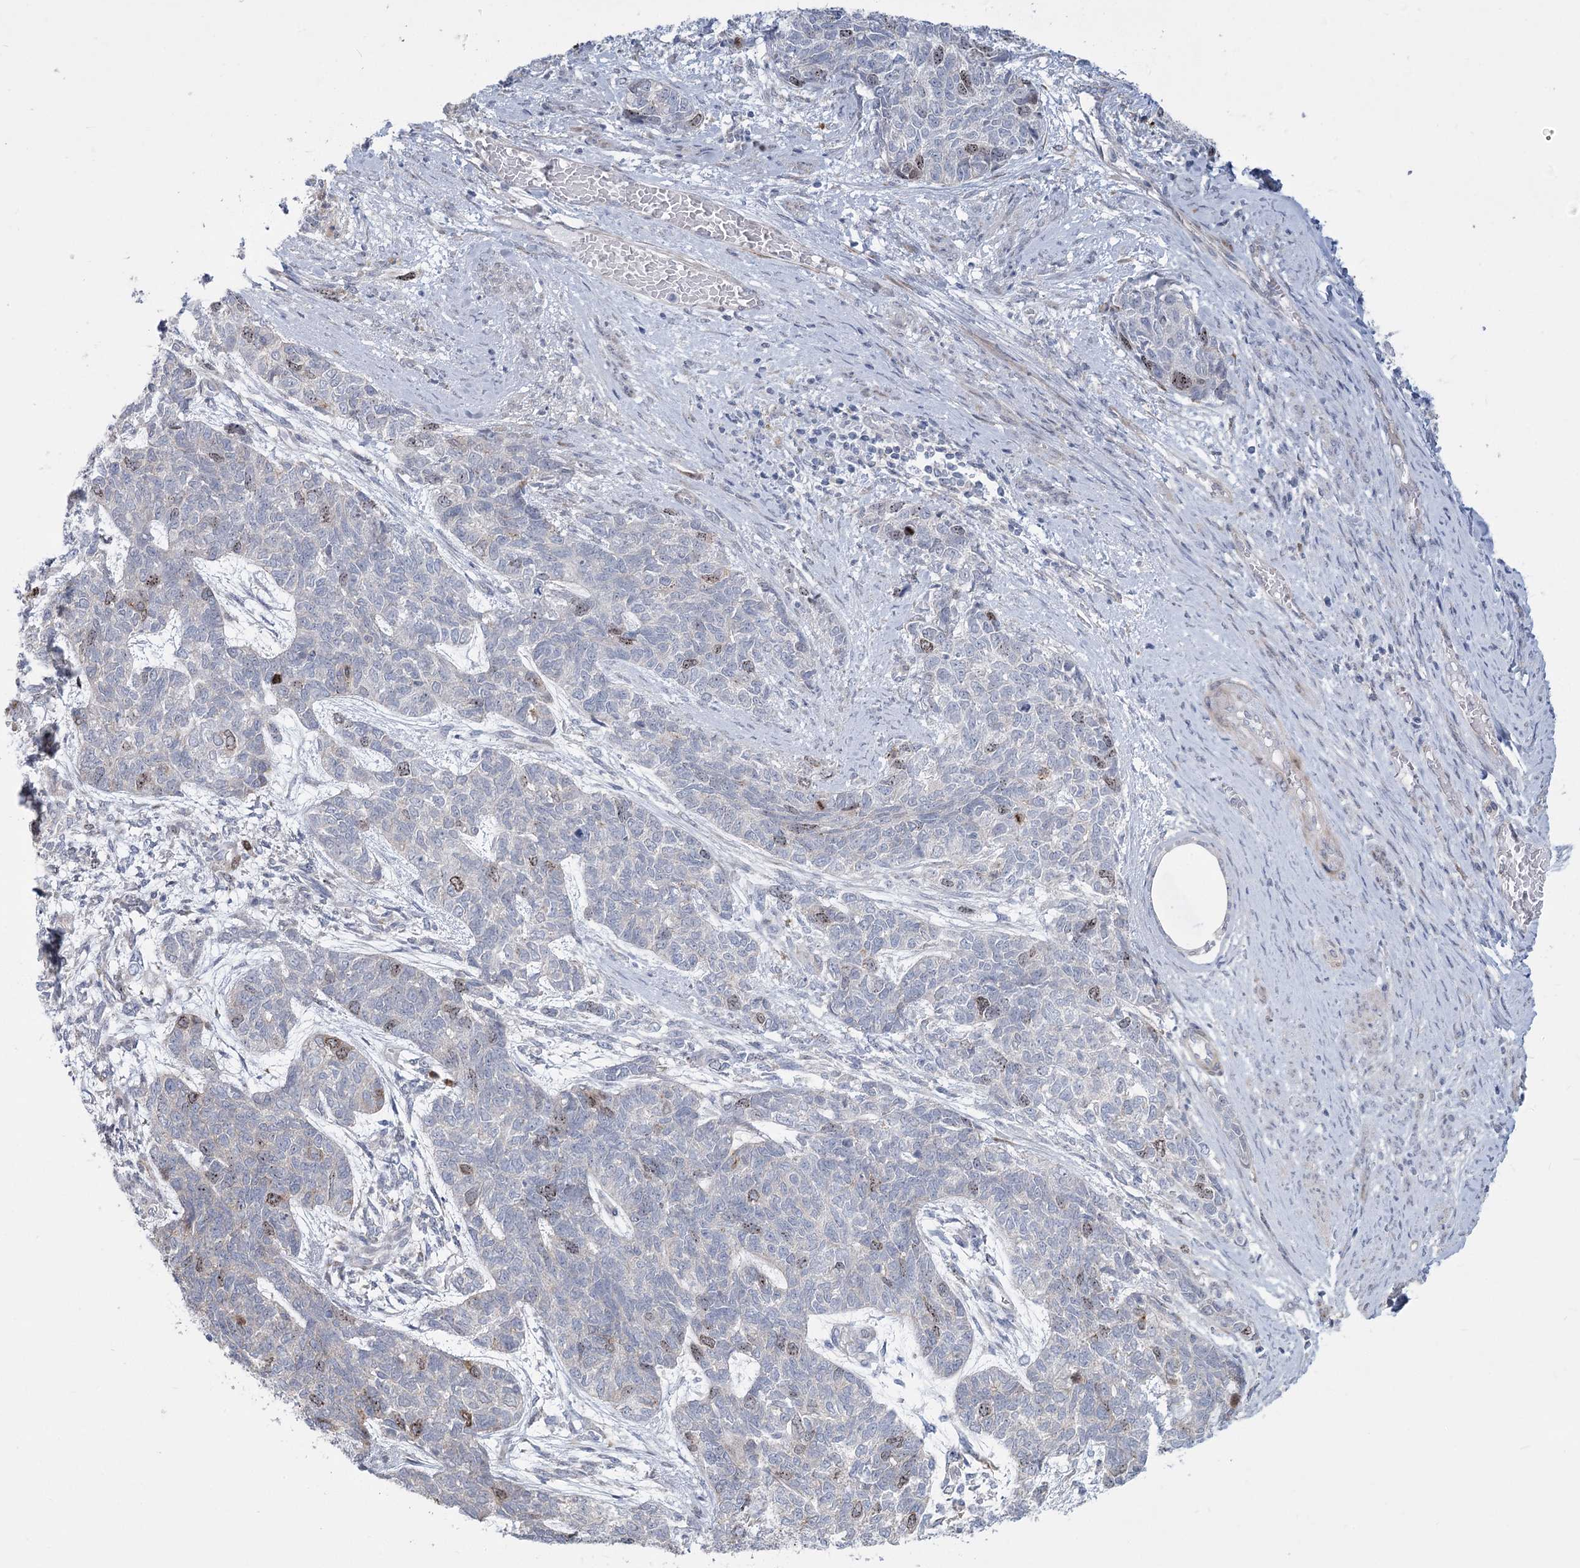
{"staining": {"intensity": "moderate", "quantity": "<25%", "location": "nuclear"}, "tissue": "cervical cancer", "cell_type": "Tumor cells", "image_type": "cancer", "snomed": [{"axis": "morphology", "description": "Squamous cell carcinoma, NOS"}, {"axis": "topography", "description": "Cervix"}], "caption": "An image showing moderate nuclear staining in approximately <25% of tumor cells in cervical squamous cell carcinoma, as visualized by brown immunohistochemical staining.", "gene": "ABITRAM", "patient": {"sex": "female", "age": 63}}